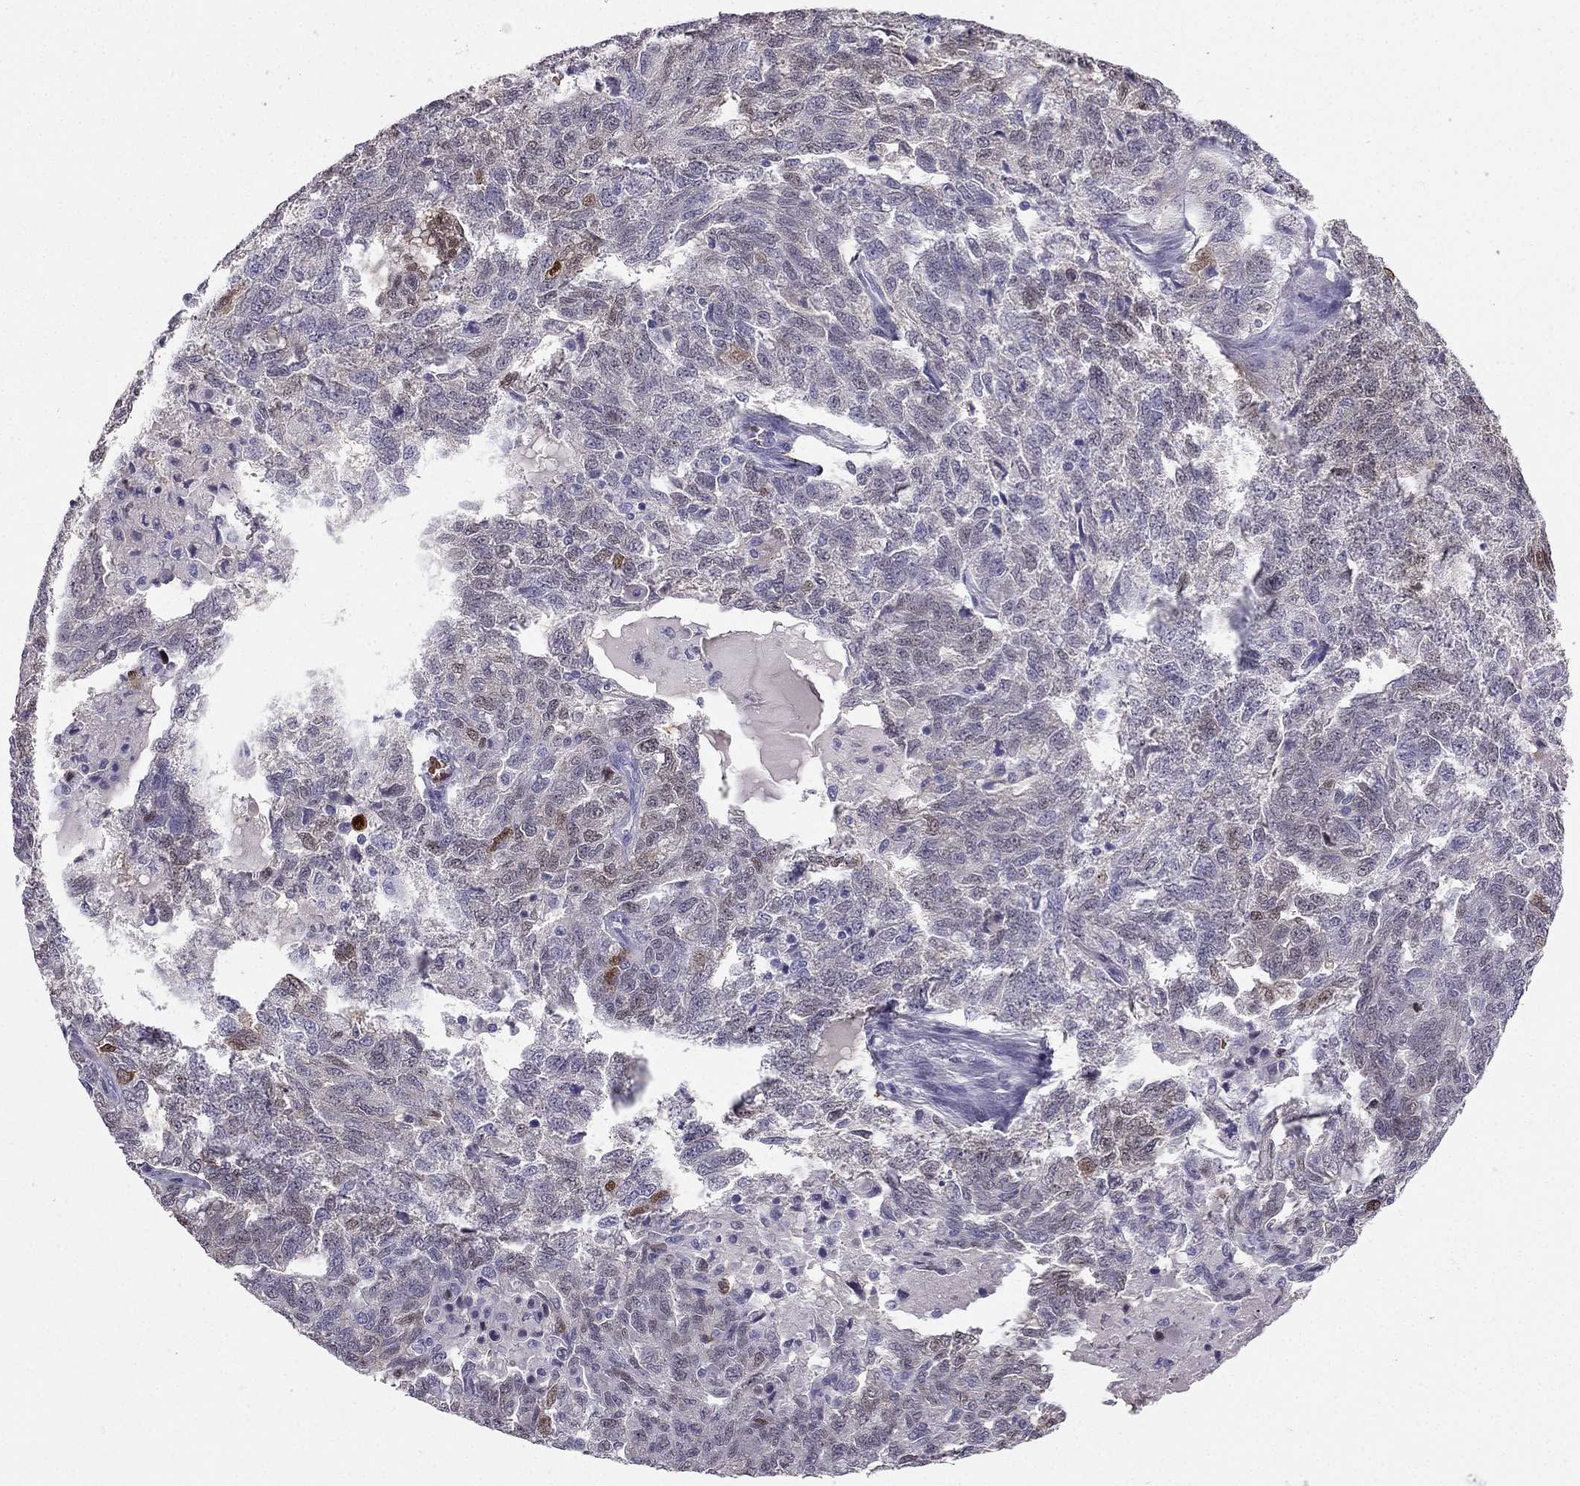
{"staining": {"intensity": "moderate", "quantity": "<25%", "location": "nuclear"}, "tissue": "ovarian cancer", "cell_type": "Tumor cells", "image_type": "cancer", "snomed": [{"axis": "morphology", "description": "Cystadenocarcinoma, serous, NOS"}, {"axis": "topography", "description": "Ovary"}], "caption": "Protein staining by immunohistochemistry (IHC) displays moderate nuclear staining in about <25% of tumor cells in serous cystadenocarcinoma (ovarian). The staining was performed using DAB, with brown indicating positive protein expression. Nuclei are stained blue with hematoxylin.", "gene": "RSPH14", "patient": {"sex": "female", "age": 71}}